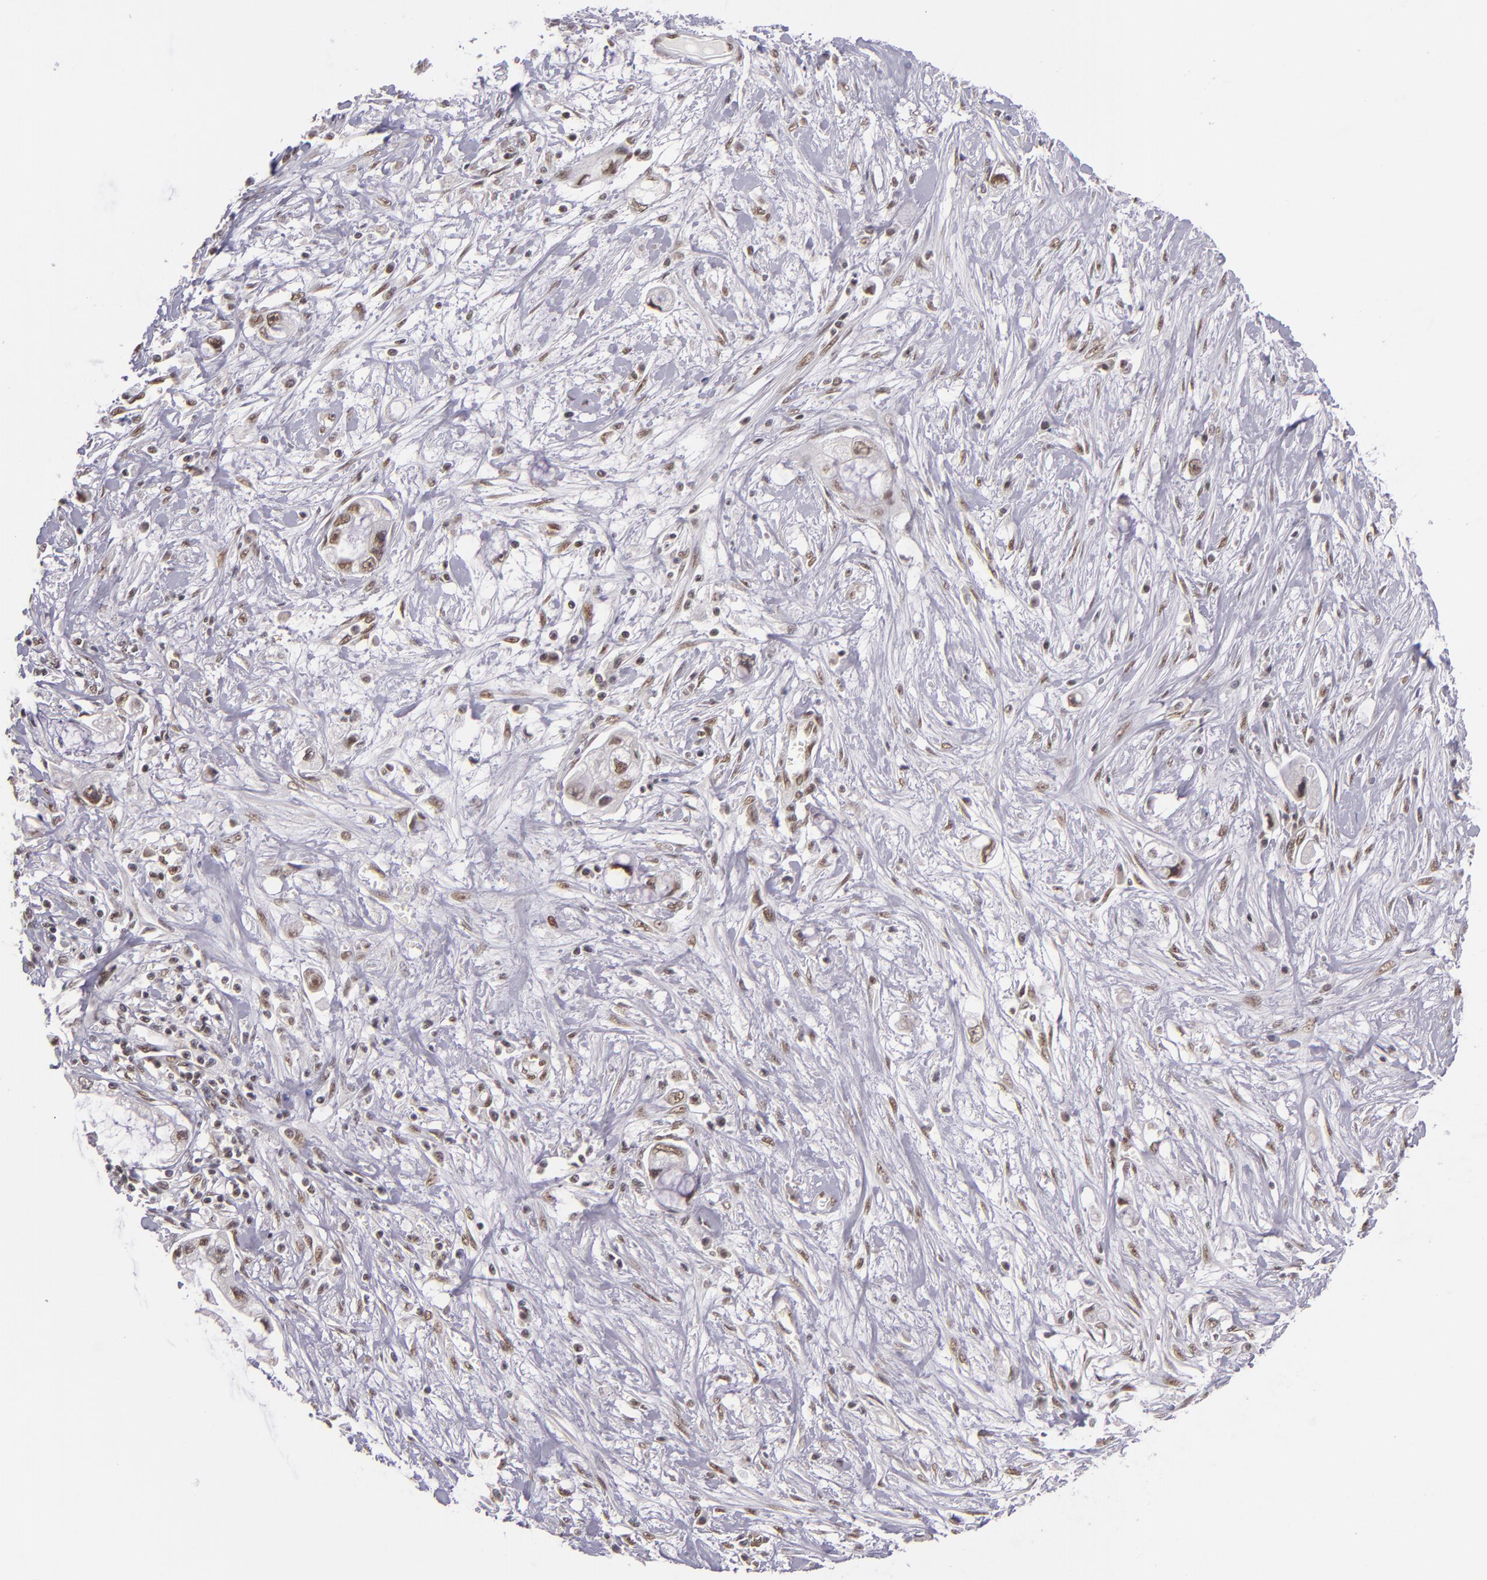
{"staining": {"intensity": "moderate", "quantity": ">75%", "location": "nuclear"}, "tissue": "pancreatic cancer", "cell_type": "Tumor cells", "image_type": "cancer", "snomed": [{"axis": "morphology", "description": "Adenocarcinoma, NOS"}, {"axis": "topography", "description": "Pancreas"}, {"axis": "topography", "description": "Stomach, upper"}], "caption": "Pancreatic adenocarcinoma tissue displays moderate nuclear staining in approximately >75% of tumor cells (Stains: DAB (3,3'-diaminobenzidine) in brown, nuclei in blue, Microscopy: brightfield microscopy at high magnification).", "gene": "ZNF148", "patient": {"sex": "male", "age": 77}}